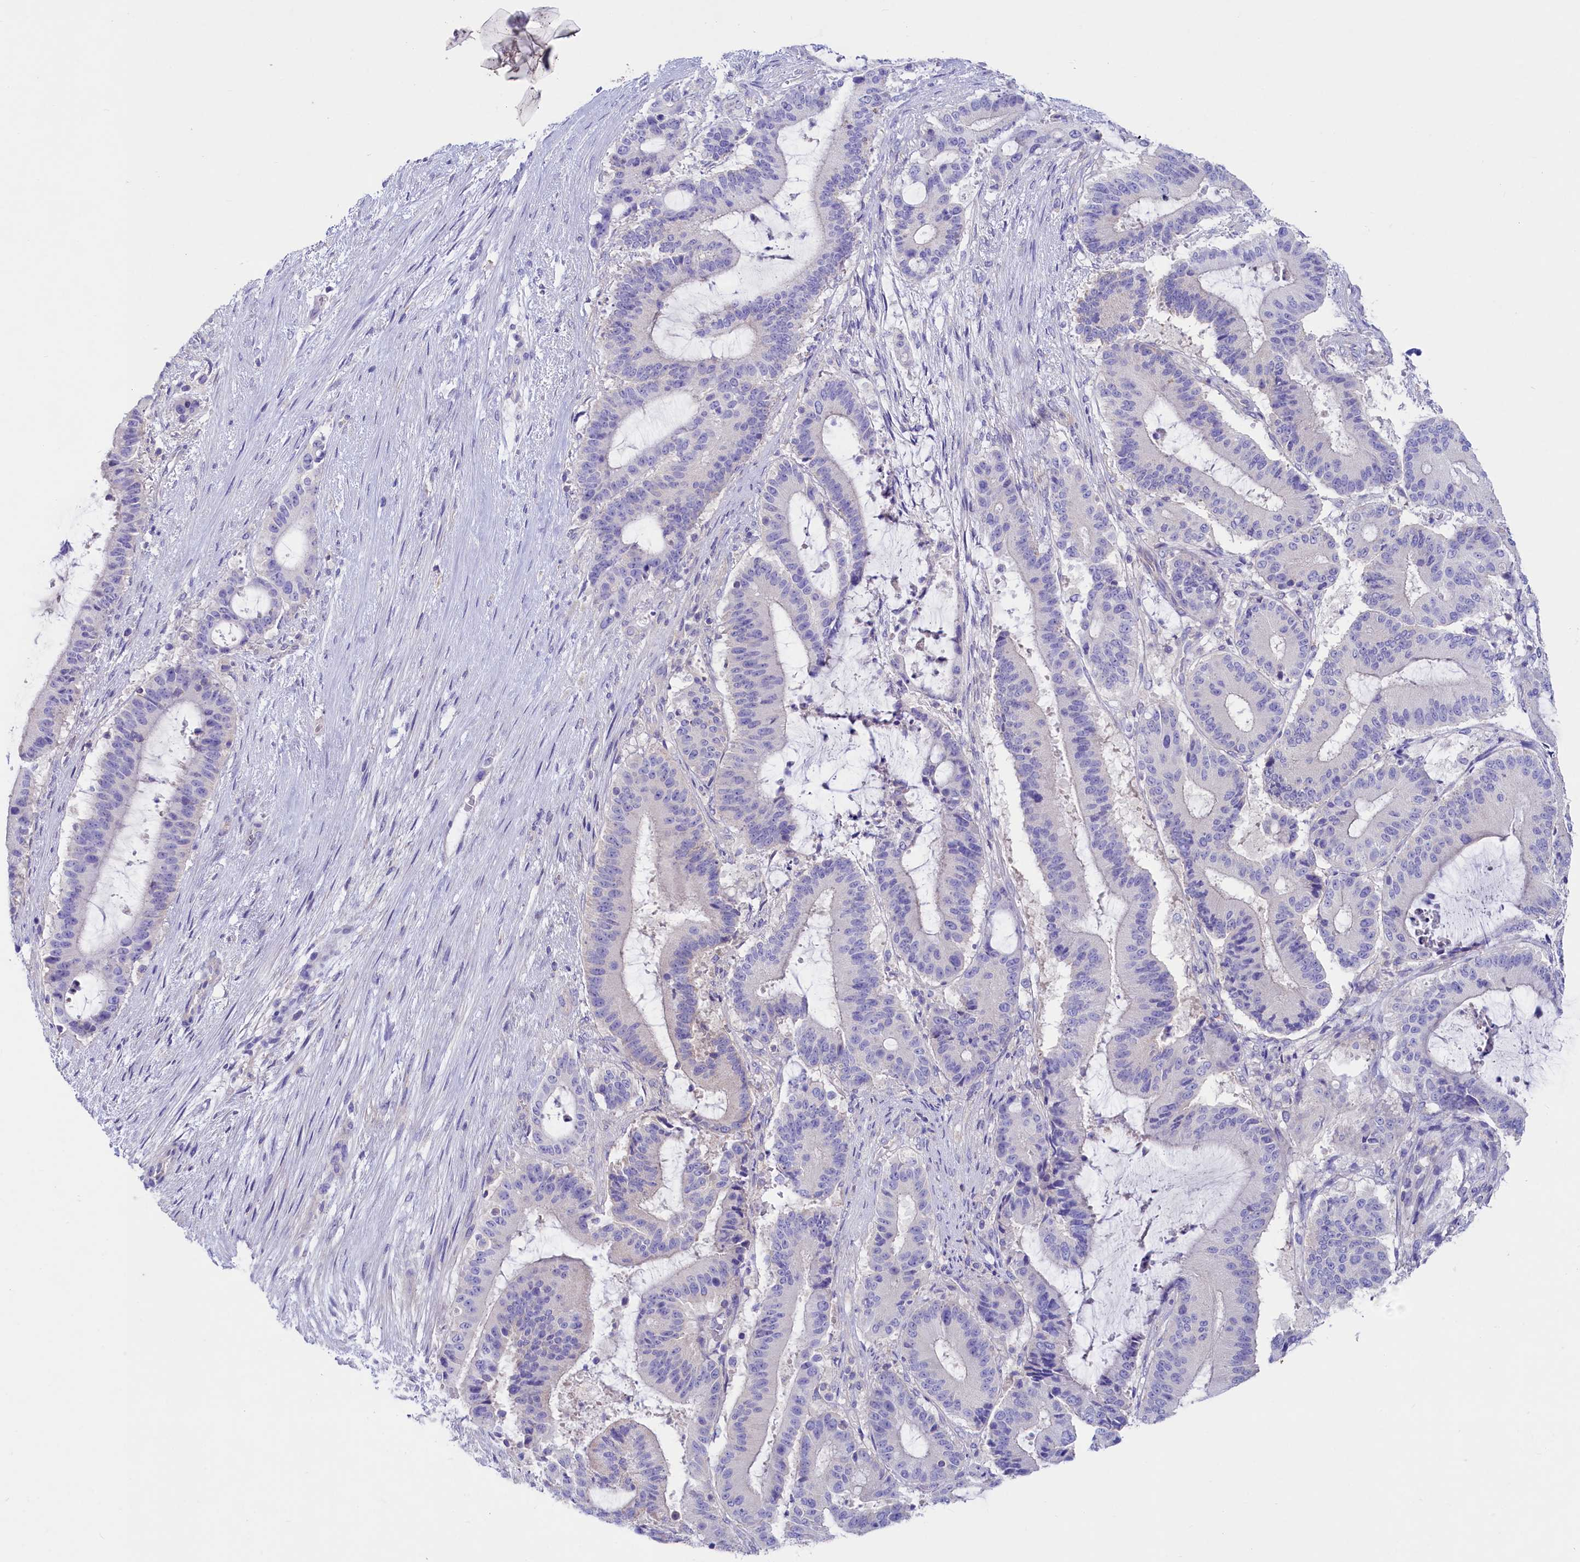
{"staining": {"intensity": "negative", "quantity": "none", "location": "none"}, "tissue": "liver cancer", "cell_type": "Tumor cells", "image_type": "cancer", "snomed": [{"axis": "morphology", "description": "Normal tissue, NOS"}, {"axis": "morphology", "description": "Cholangiocarcinoma"}, {"axis": "topography", "description": "Liver"}, {"axis": "topography", "description": "Peripheral nerve tissue"}], "caption": "Cholangiocarcinoma (liver) was stained to show a protein in brown. There is no significant positivity in tumor cells. (DAB (3,3'-diaminobenzidine) immunohistochemistry (IHC) visualized using brightfield microscopy, high magnification).", "gene": "VPS26B", "patient": {"sex": "female", "age": 73}}